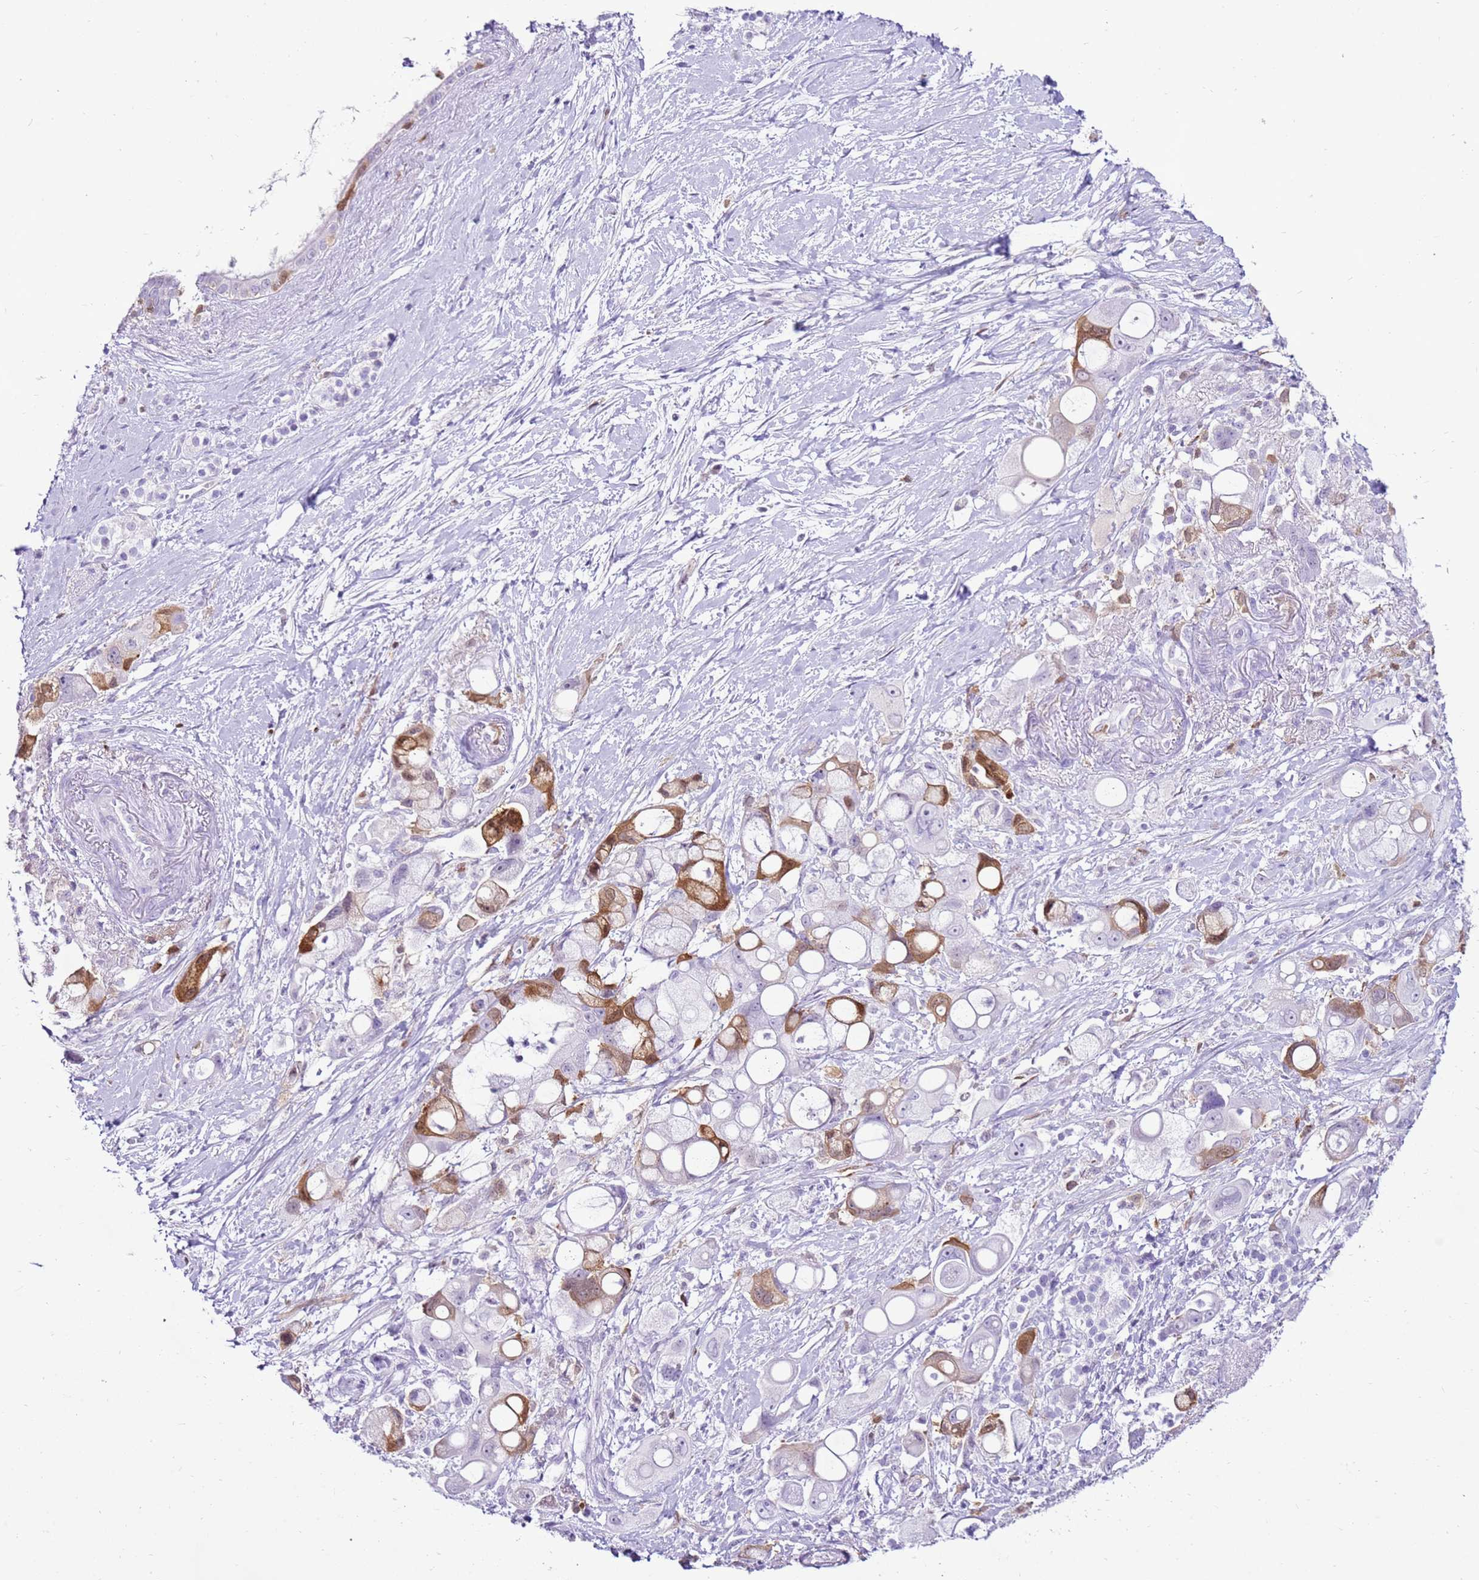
{"staining": {"intensity": "strong", "quantity": "<25%", "location": "cytoplasmic/membranous"}, "tissue": "pancreatic cancer", "cell_type": "Tumor cells", "image_type": "cancer", "snomed": [{"axis": "morphology", "description": "Adenocarcinoma, NOS"}, {"axis": "topography", "description": "Pancreas"}], "caption": "A brown stain labels strong cytoplasmic/membranous staining of a protein in pancreatic adenocarcinoma tumor cells.", "gene": "SPC25", "patient": {"sex": "male", "age": 68}}